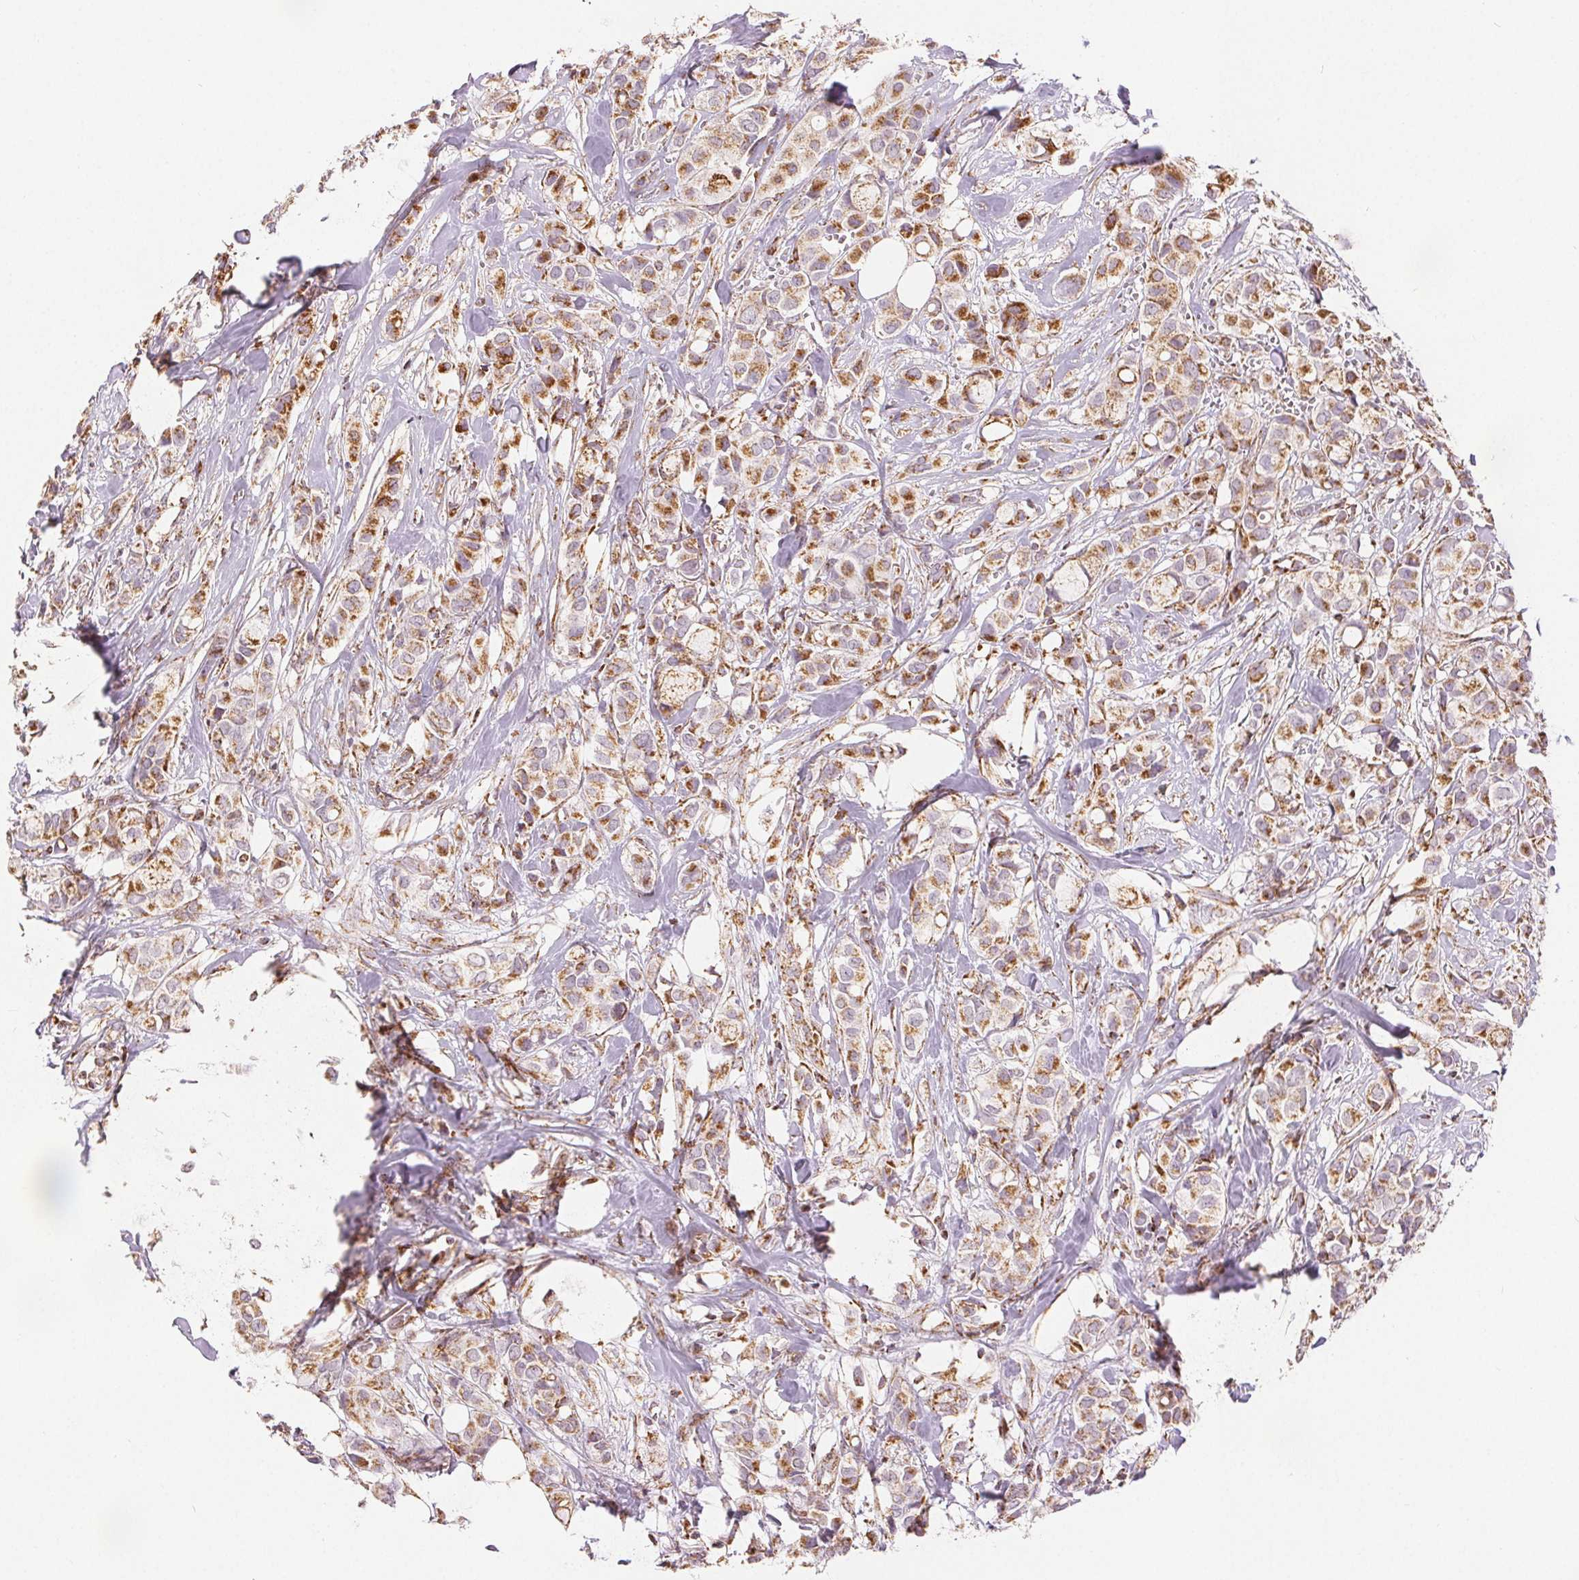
{"staining": {"intensity": "moderate", "quantity": ">75%", "location": "cytoplasmic/membranous"}, "tissue": "breast cancer", "cell_type": "Tumor cells", "image_type": "cancer", "snomed": [{"axis": "morphology", "description": "Duct carcinoma"}, {"axis": "topography", "description": "Breast"}], "caption": "A high-resolution micrograph shows immunohistochemistry (IHC) staining of breast cancer, which displays moderate cytoplasmic/membranous expression in approximately >75% of tumor cells.", "gene": "SDHB", "patient": {"sex": "female", "age": 85}}